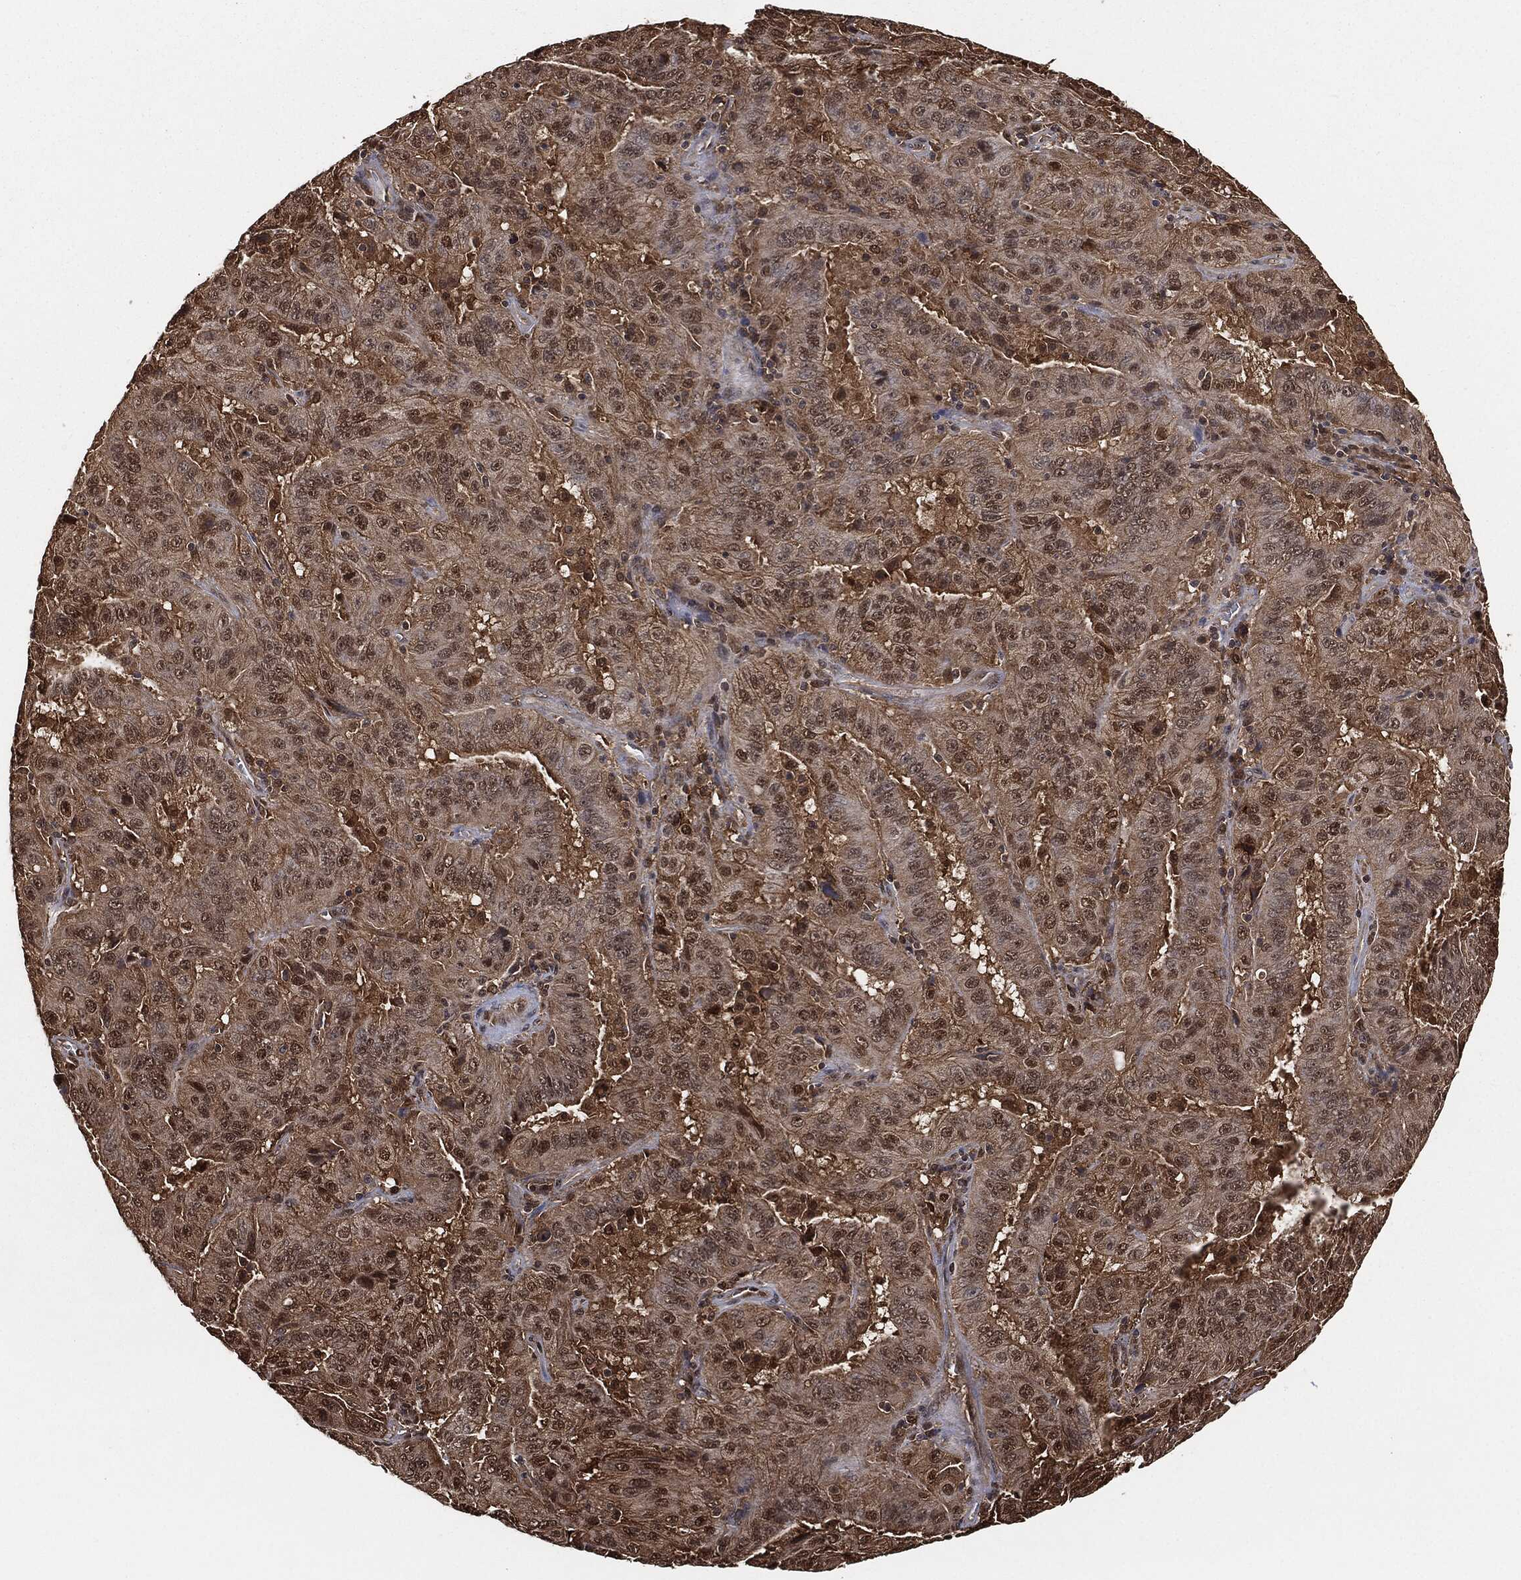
{"staining": {"intensity": "moderate", "quantity": "25%-75%", "location": "nuclear"}, "tissue": "pancreatic cancer", "cell_type": "Tumor cells", "image_type": "cancer", "snomed": [{"axis": "morphology", "description": "Adenocarcinoma, NOS"}, {"axis": "topography", "description": "Pancreas"}], "caption": "A medium amount of moderate nuclear expression is seen in approximately 25%-75% of tumor cells in pancreatic cancer tissue.", "gene": "CAPRIN2", "patient": {"sex": "male", "age": 63}}